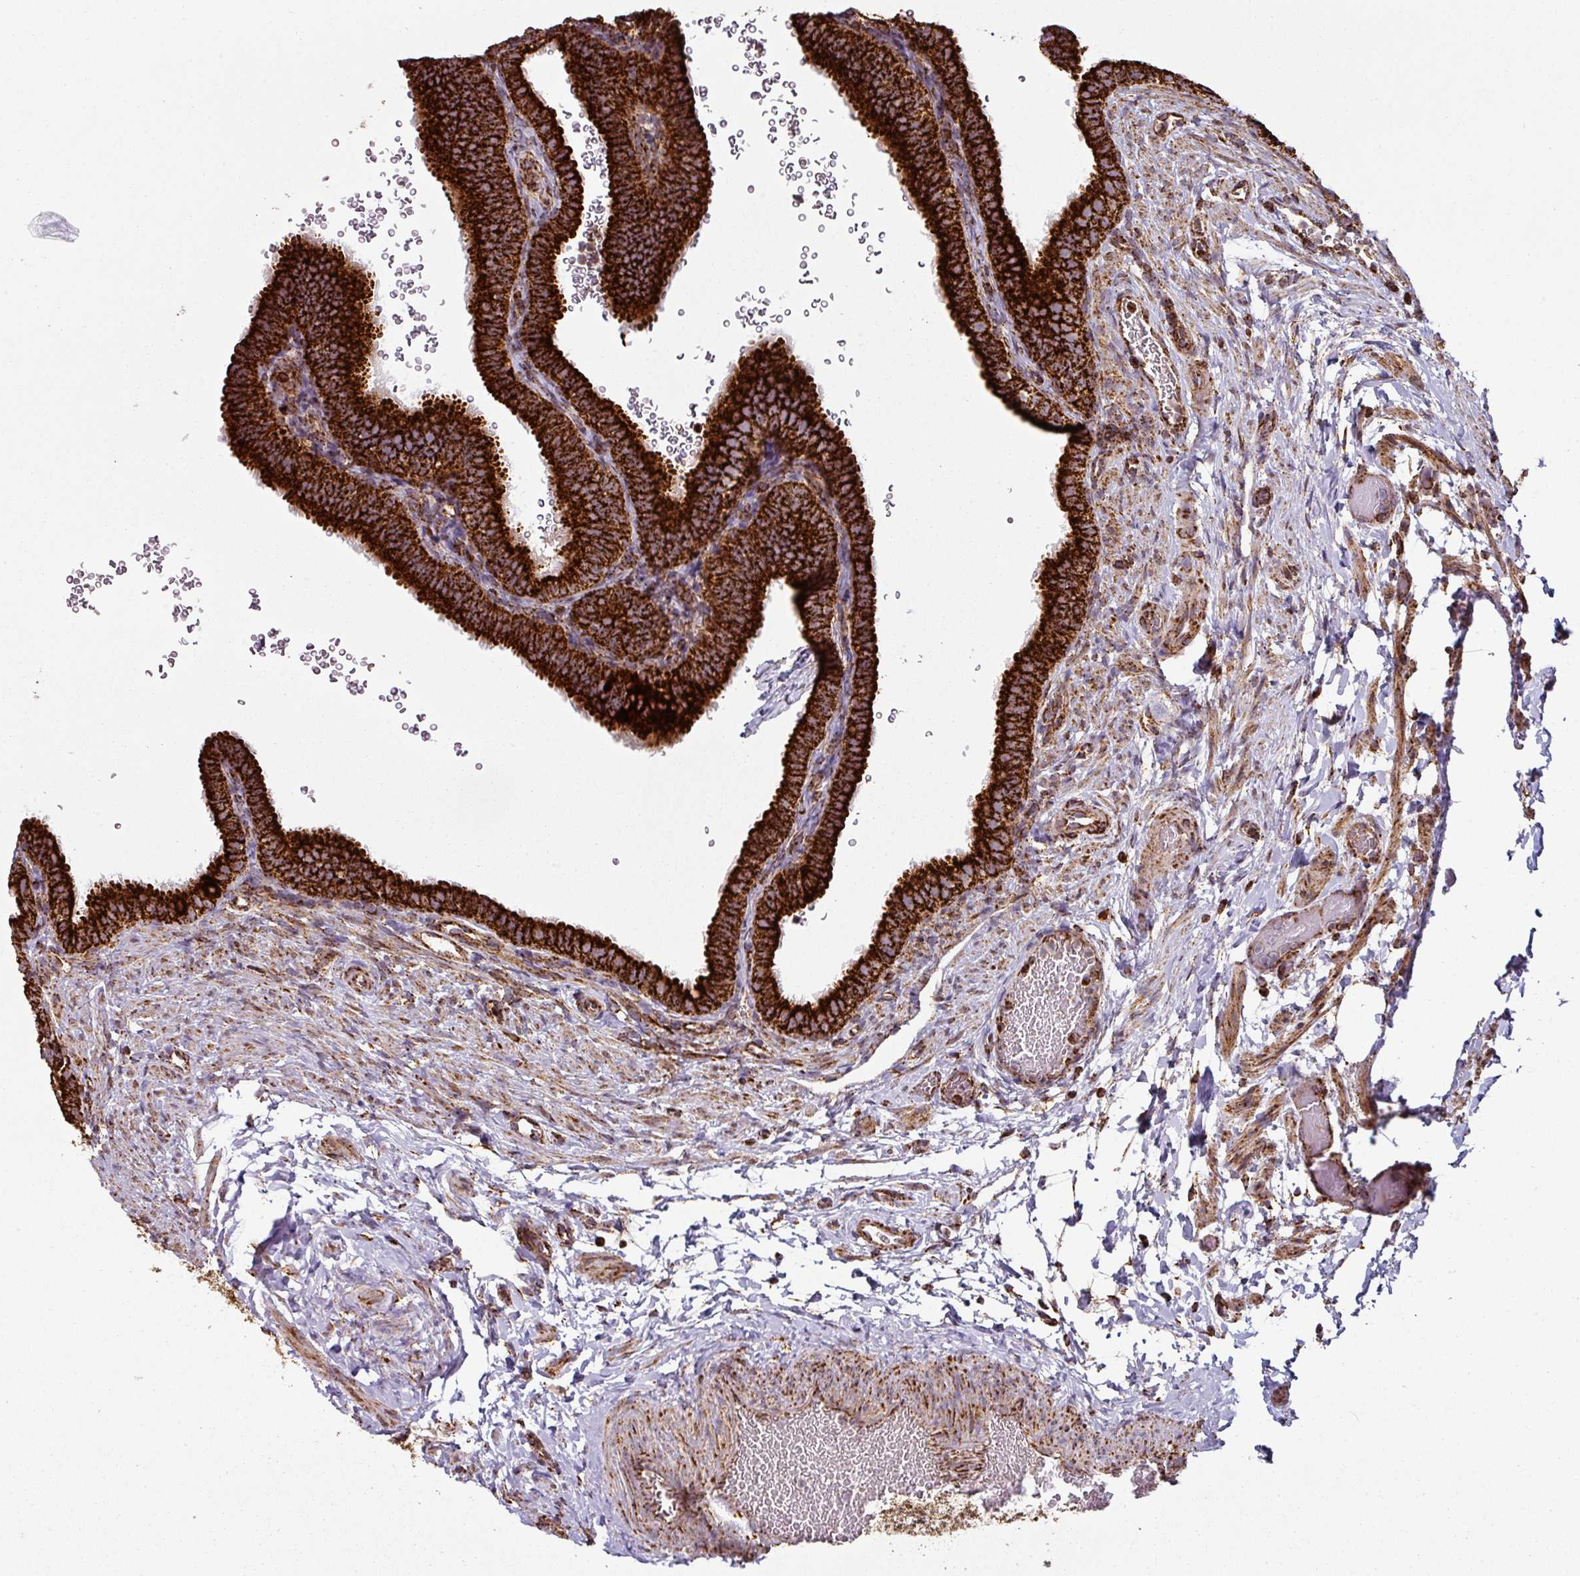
{"staining": {"intensity": "strong", "quantity": ">75%", "location": "cytoplasmic/membranous"}, "tissue": "fallopian tube", "cell_type": "Glandular cells", "image_type": "normal", "snomed": [{"axis": "morphology", "description": "Normal tissue, NOS"}, {"axis": "topography", "description": "Fallopian tube"}], "caption": "Fallopian tube stained with immunohistochemistry (IHC) displays strong cytoplasmic/membranous expression in approximately >75% of glandular cells. (IHC, brightfield microscopy, high magnification).", "gene": "TRAP1", "patient": {"sex": "female", "age": 41}}